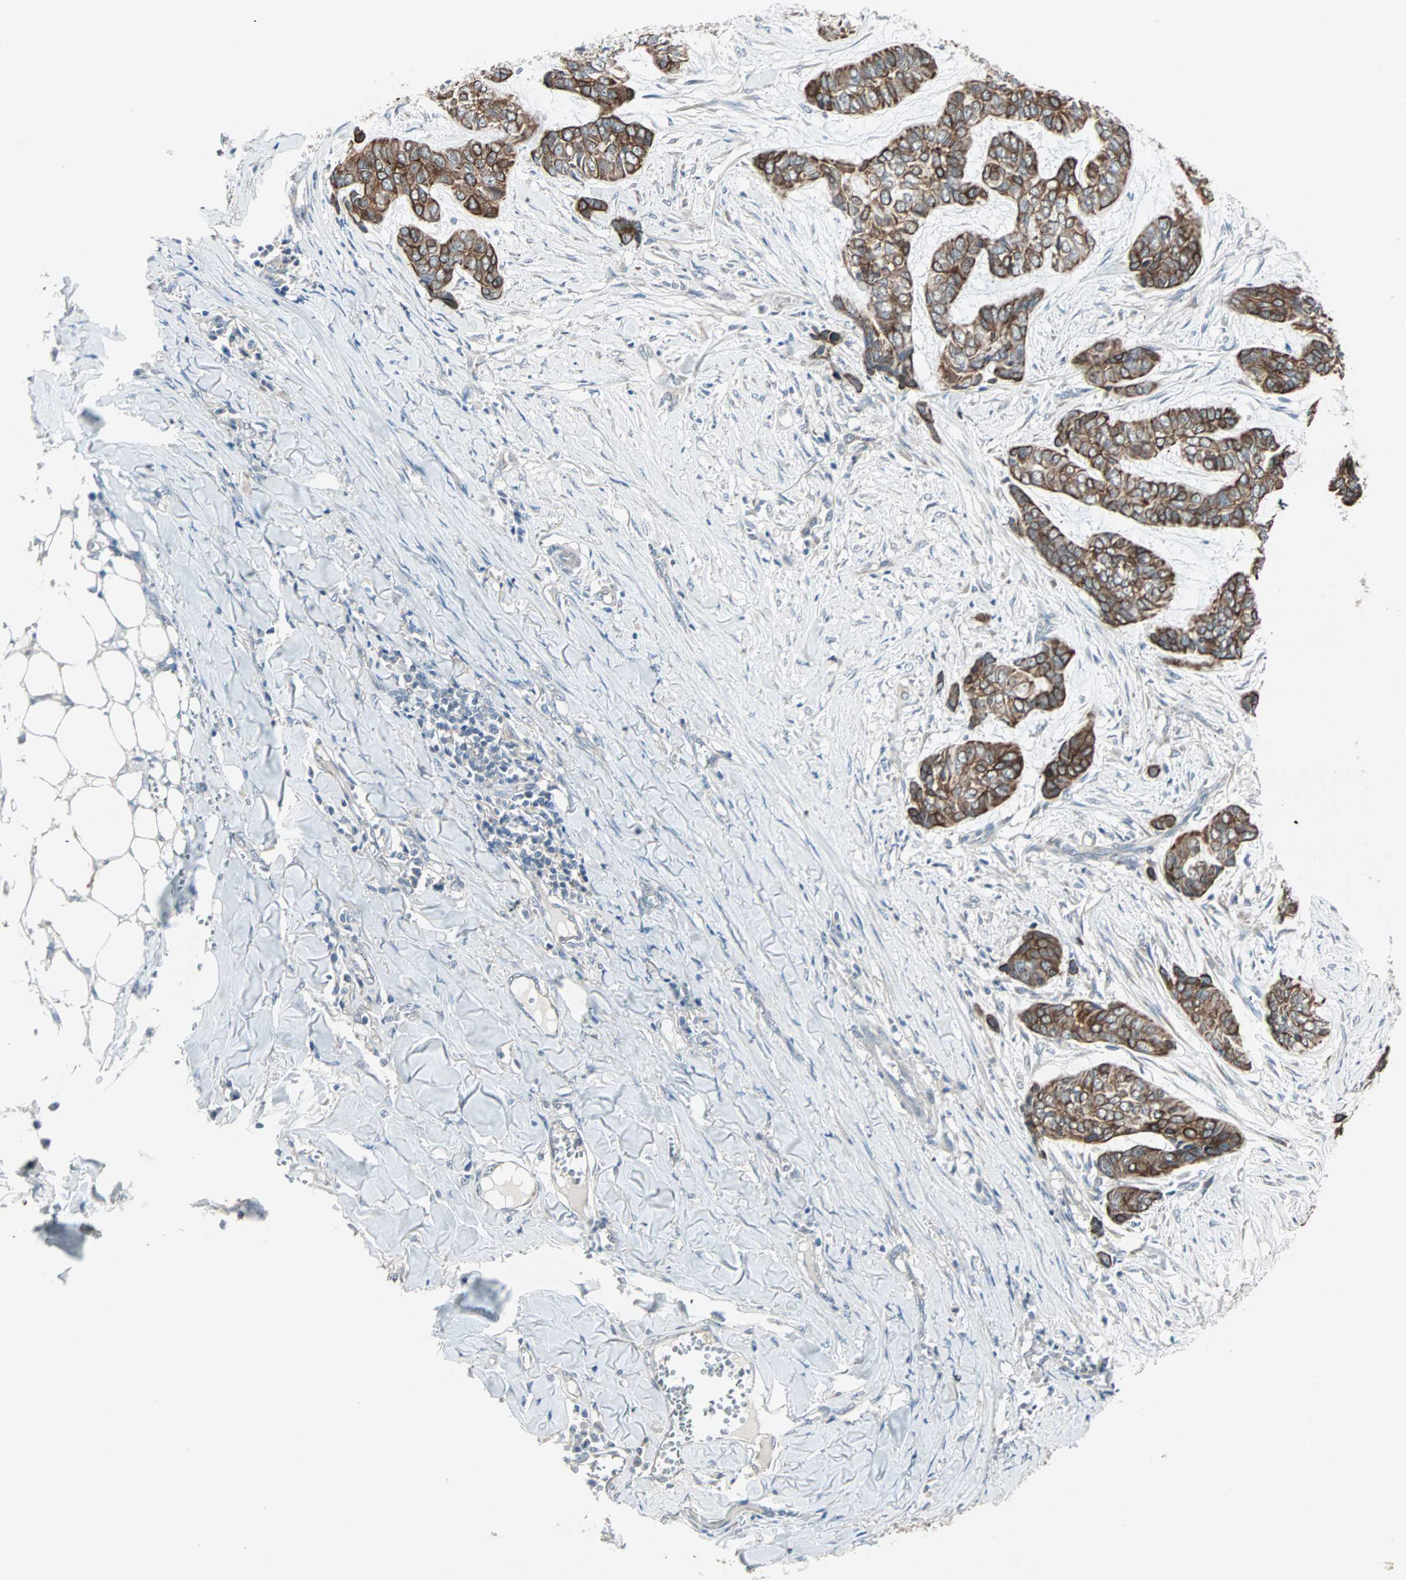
{"staining": {"intensity": "strong", "quantity": ">75%", "location": "cytoplasmic/membranous"}, "tissue": "skin cancer", "cell_type": "Tumor cells", "image_type": "cancer", "snomed": [{"axis": "morphology", "description": "Basal cell carcinoma"}, {"axis": "topography", "description": "Skin"}], "caption": "This is a photomicrograph of IHC staining of skin basal cell carcinoma, which shows strong positivity in the cytoplasmic/membranous of tumor cells.", "gene": "ZFP36", "patient": {"sex": "female", "age": 64}}